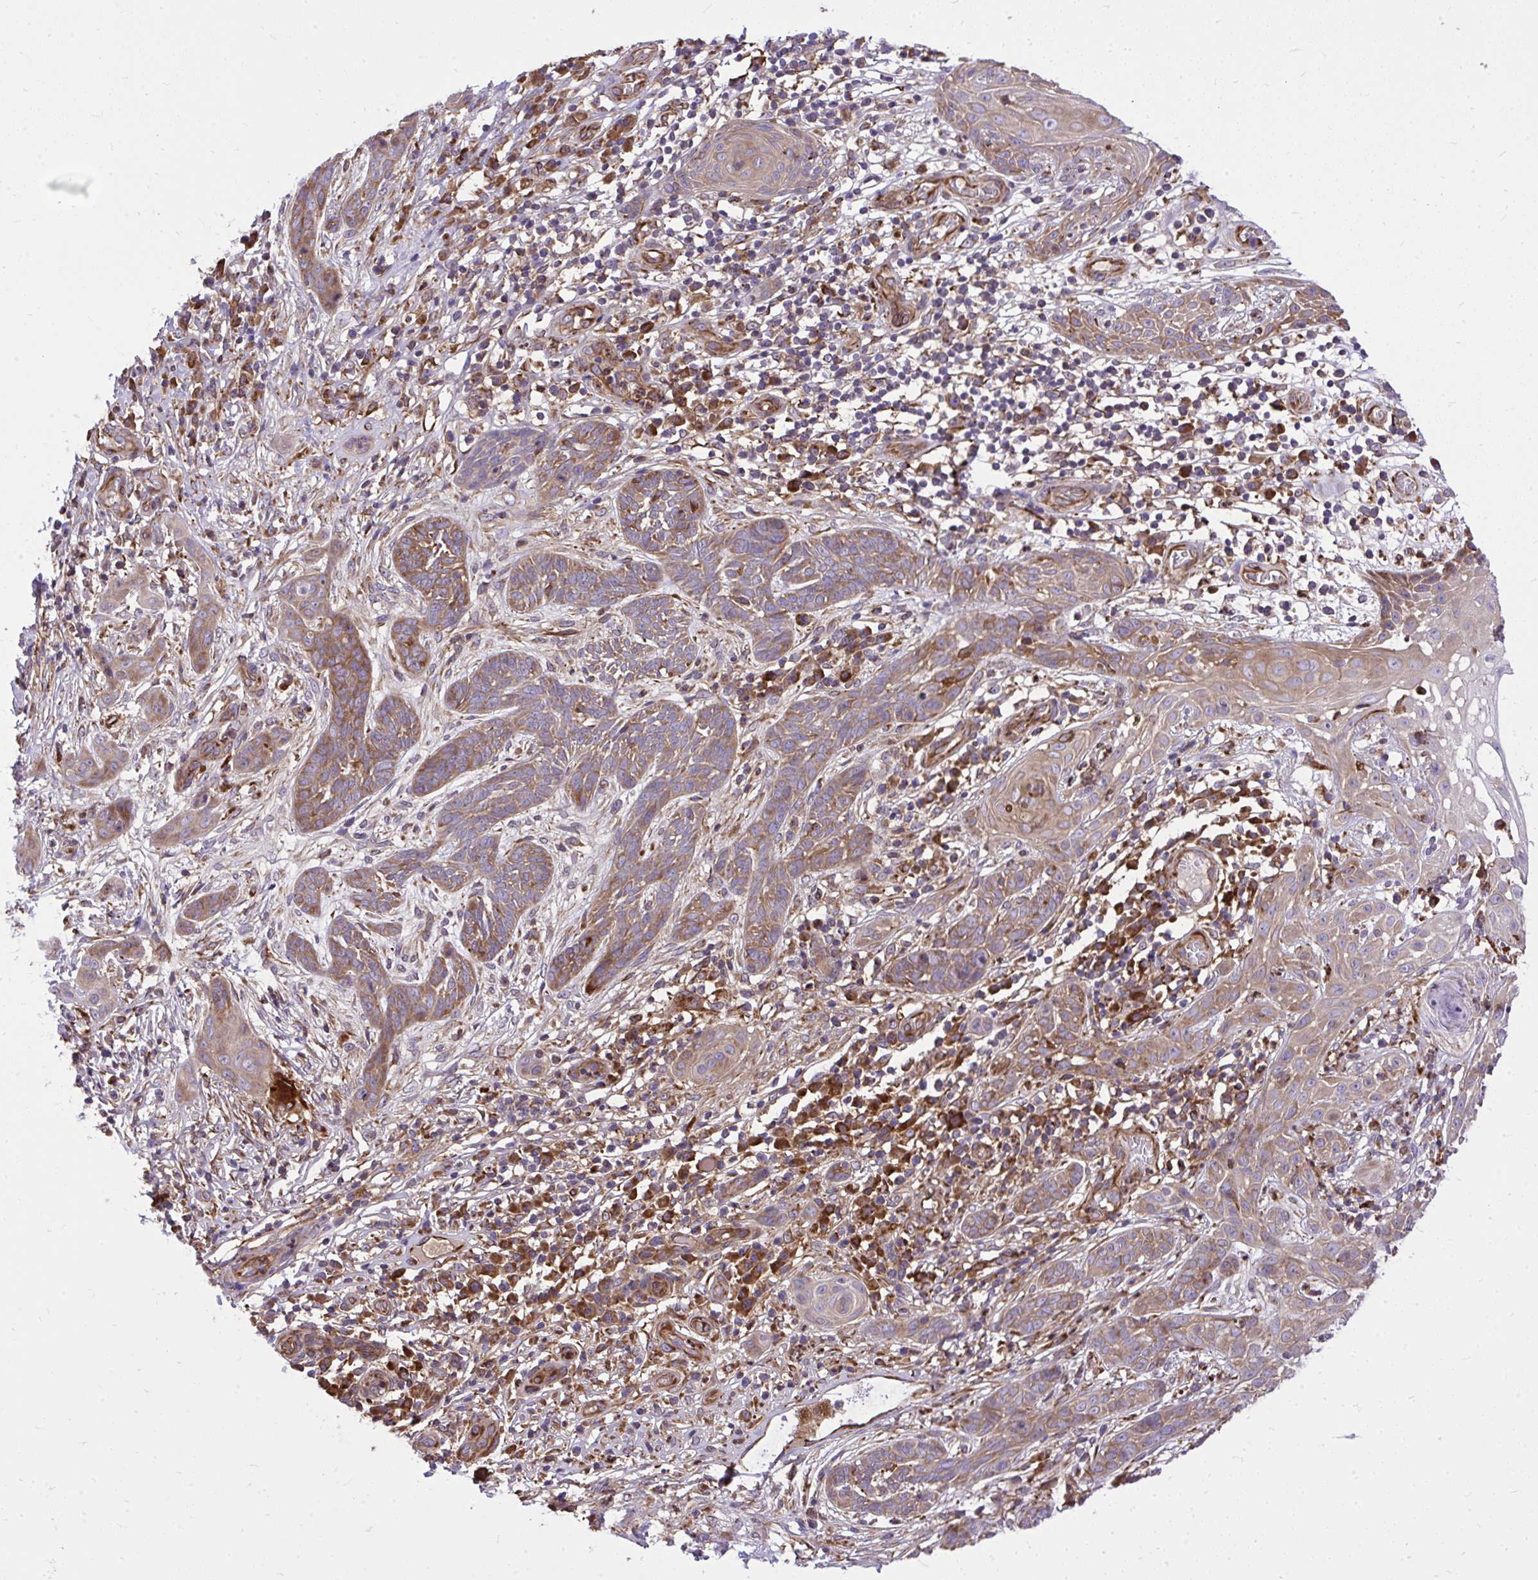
{"staining": {"intensity": "moderate", "quantity": ">75%", "location": "cytoplasmic/membranous"}, "tissue": "skin cancer", "cell_type": "Tumor cells", "image_type": "cancer", "snomed": [{"axis": "morphology", "description": "Basal cell carcinoma"}, {"axis": "topography", "description": "Skin"}, {"axis": "topography", "description": "Skin, foot"}], "caption": "Basal cell carcinoma (skin) stained with DAB (3,3'-diaminobenzidine) IHC reveals medium levels of moderate cytoplasmic/membranous positivity in about >75% of tumor cells.", "gene": "PAIP2", "patient": {"sex": "female", "age": 86}}